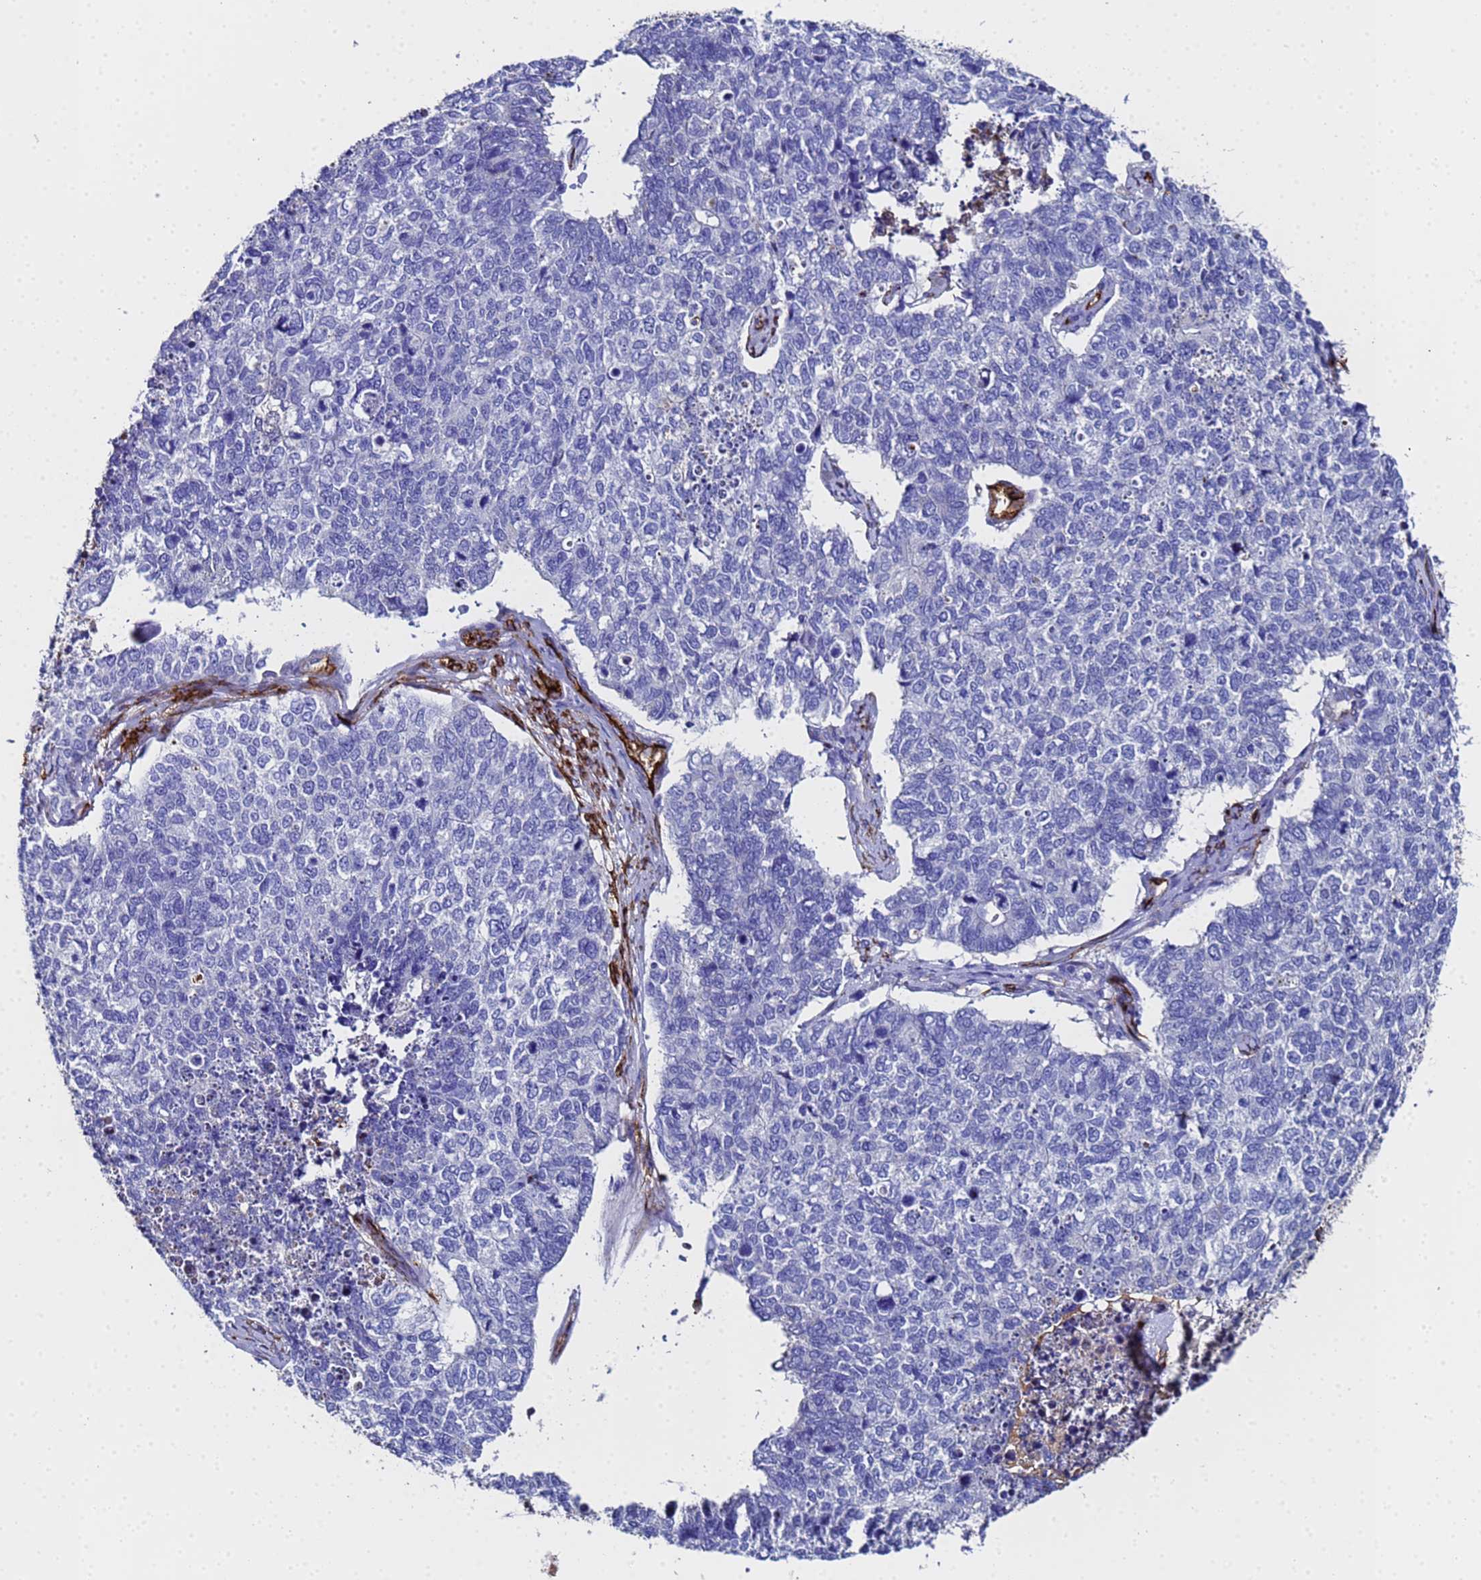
{"staining": {"intensity": "negative", "quantity": "none", "location": "none"}, "tissue": "cervical cancer", "cell_type": "Tumor cells", "image_type": "cancer", "snomed": [{"axis": "morphology", "description": "Squamous cell carcinoma, NOS"}, {"axis": "topography", "description": "Cervix"}], "caption": "Tumor cells are negative for brown protein staining in cervical squamous cell carcinoma.", "gene": "ADIPOQ", "patient": {"sex": "female", "age": 63}}